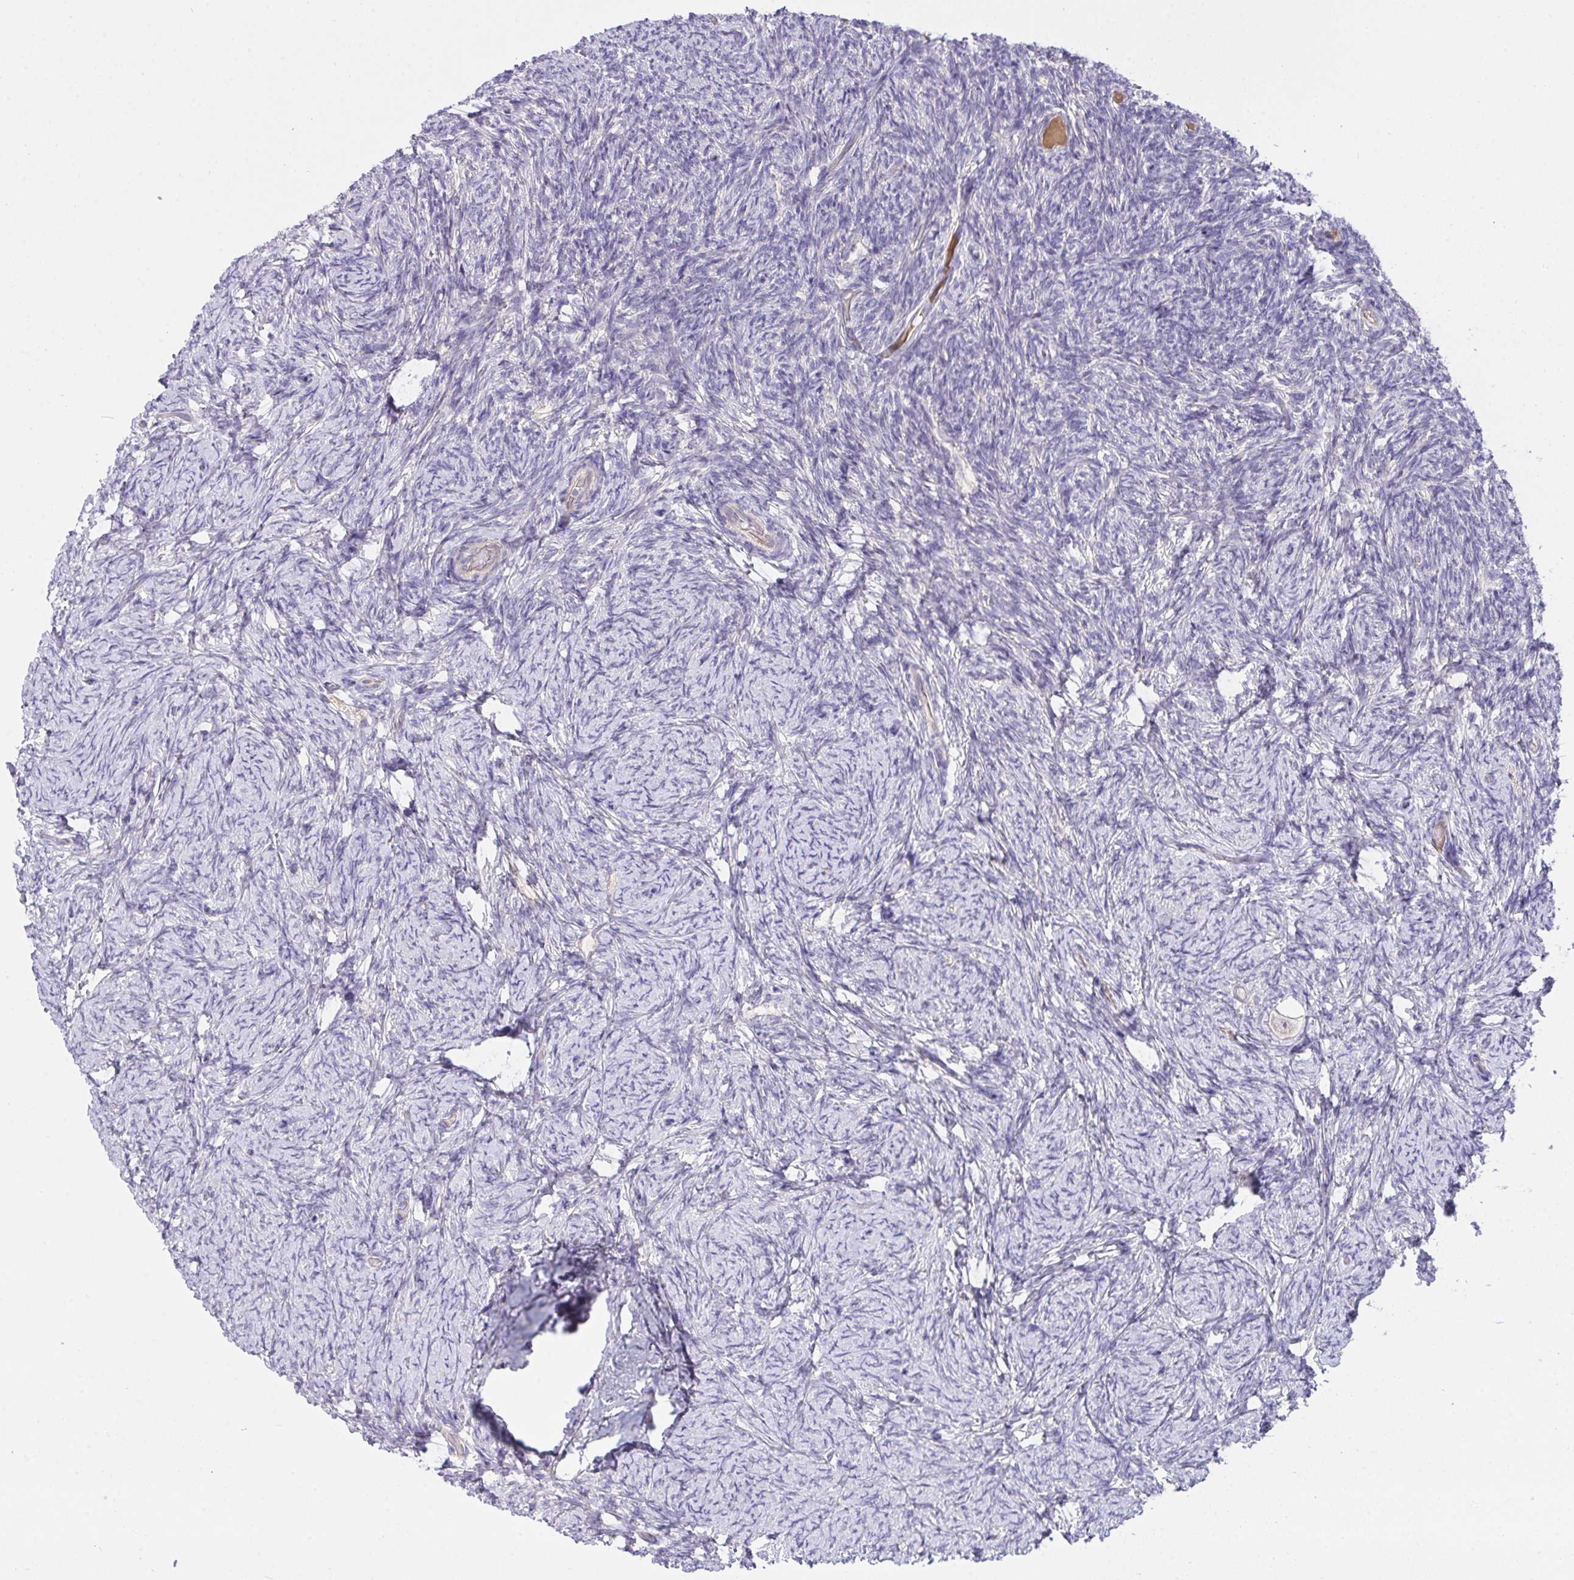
{"staining": {"intensity": "negative", "quantity": "none", "location": "none"}, "tissue": "ovary", "cell_type": "Follicle cells", "image_type": "normal", "snomed": [{"axis": "morphology", "description": "Normal tissue, NOS"}, {"axis": "topography", "description": "Ovary"}], "caption": "Benign ovary was stained to show a protein in brown. There is no significant staining in follicle cells. Brightfield microscopy of immunohistochemistry stained with DAB (brown) and hematoxylin (blue), captured at high magnification.", "gene": "ZNF581", "patient": {"sex": "female", "age": 34}}